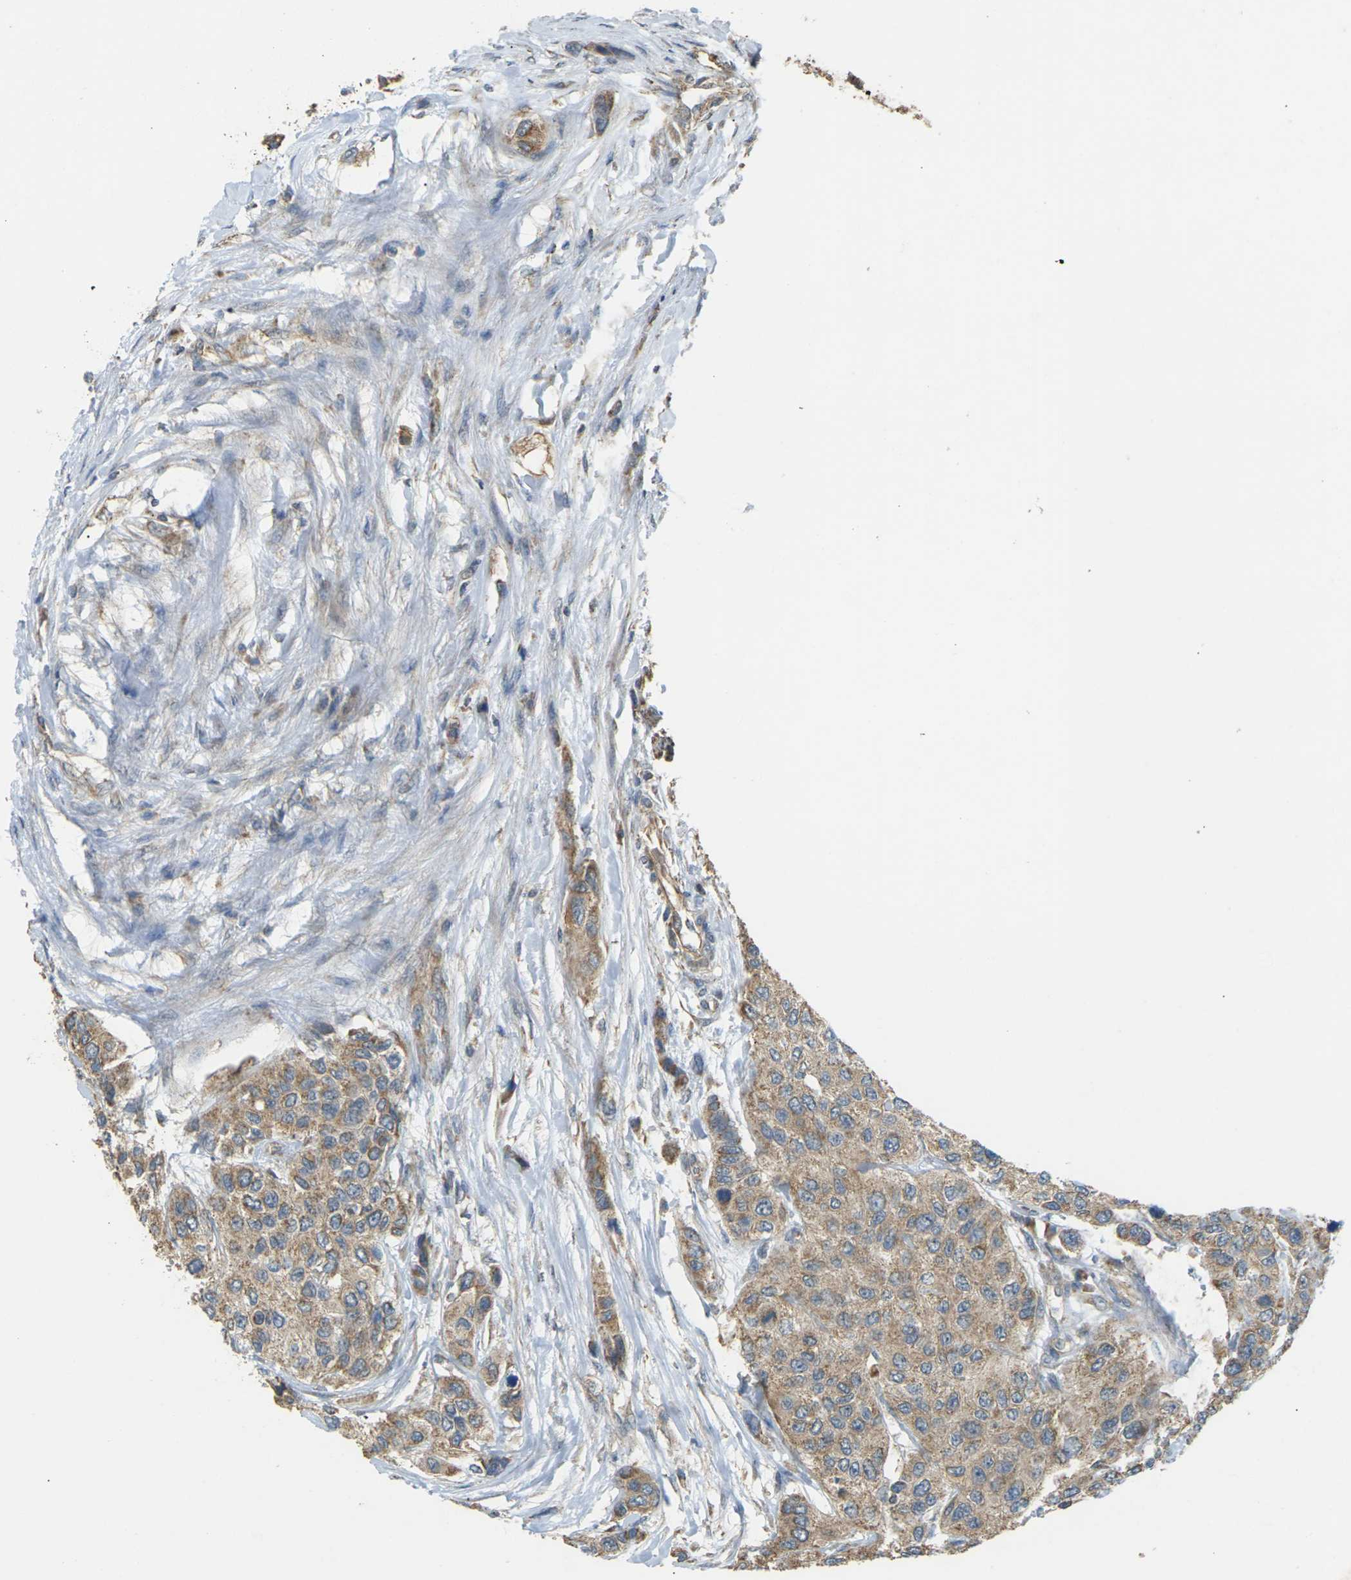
{"staining": {"intensity": "moderate", "quantity": ">75%", "location": "cytoplasmic/membranous"}, "tissue": "urothelial cancer", "cell_type": "Tumor cells", "image_type": "cancer", "snomed": [{"axis": "morphology", "description": "Urothelial carcinoma, High grade"}, {"axis": "topography", "description": "Urinary bladder"}], "caption": "Brown immunohistochemical staining in urothelial cancer exhibits moderate cytoplasmic/membranous expression in approximately >75% of tumor cells.", "gene": "KSR1", "patient": {"sex": "female", "age": 56}}